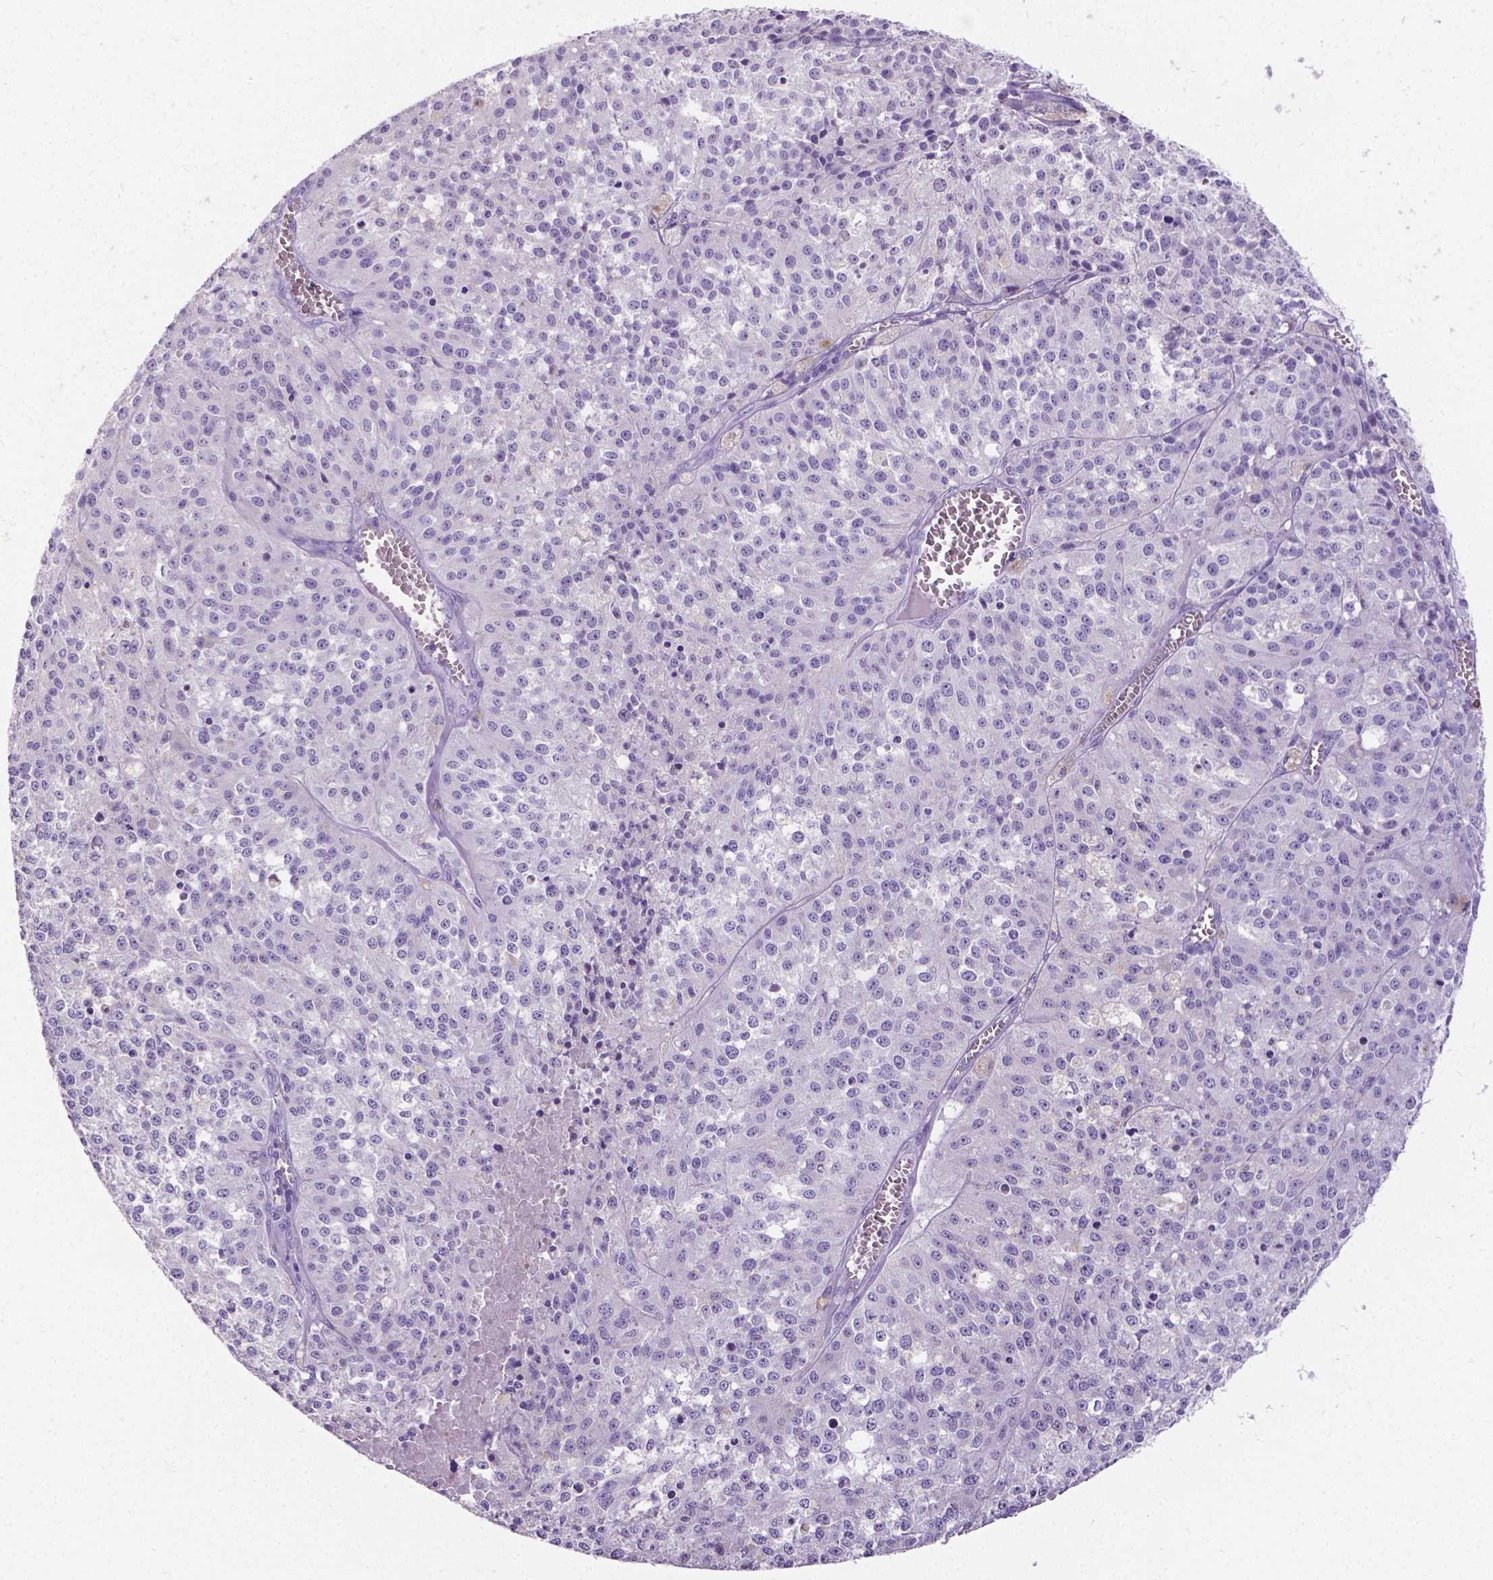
{"staining": {"intensity": "negative", "quantity": "none", "location": "none"}, "tissue": "melanoma", "cell_type": "Tumor cells", "image_type": "cancer", "snomed": [{"axis": "morphology", "description": "Malignant melanoma, Metastatic site"}, {"axis": "topography", "description": "Lymph node"}], "caption": "This is an immunohistochemistry histopathology image of malignant melanoma (metastatic site). There is no positivity in tumor cells.", "gene": "SATB2", "patient": {"sex": "female", "age": 64}}